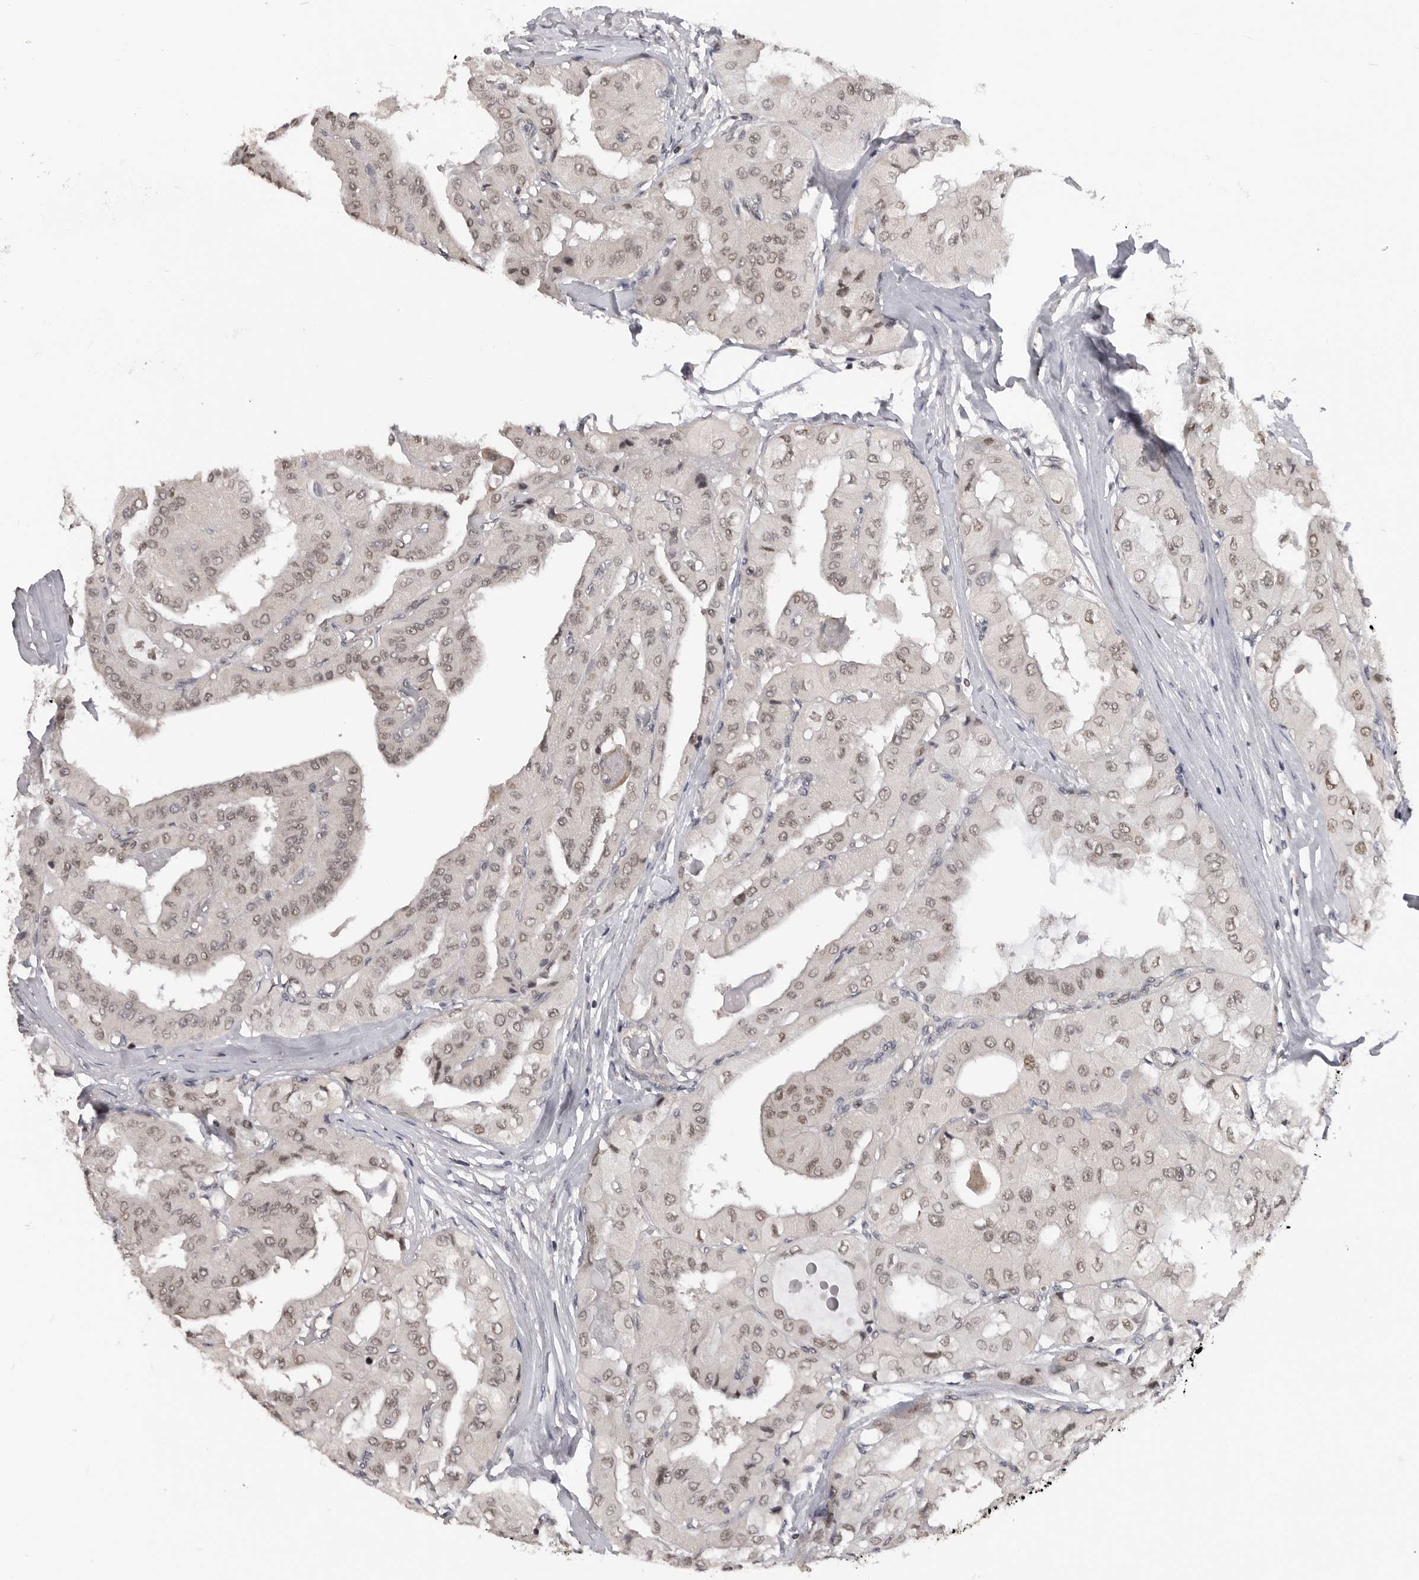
{"staining": {"intensity": "weak", "quantity": ">75%", "location": "nuclear"}, "tissue": "thyroid cancer", "cell_type": "Tumor cells", "image_type": "cancer", "snomed": [{"axis": "morphology", "description": "Papillary adenocarcinoma, NOS"}, {"axis": "topography", "description": "Thyroid gland"}], "caption": "An immunohistochemistry micrograph of neoplastic tissue is shown. Protein staining in brown labels weak nuclear positivity in papillary adenocarcinoma (thyroid) within tumor cells.", "gene": "SMARCC1", "patient": {"sex": "female", "age": 59}}